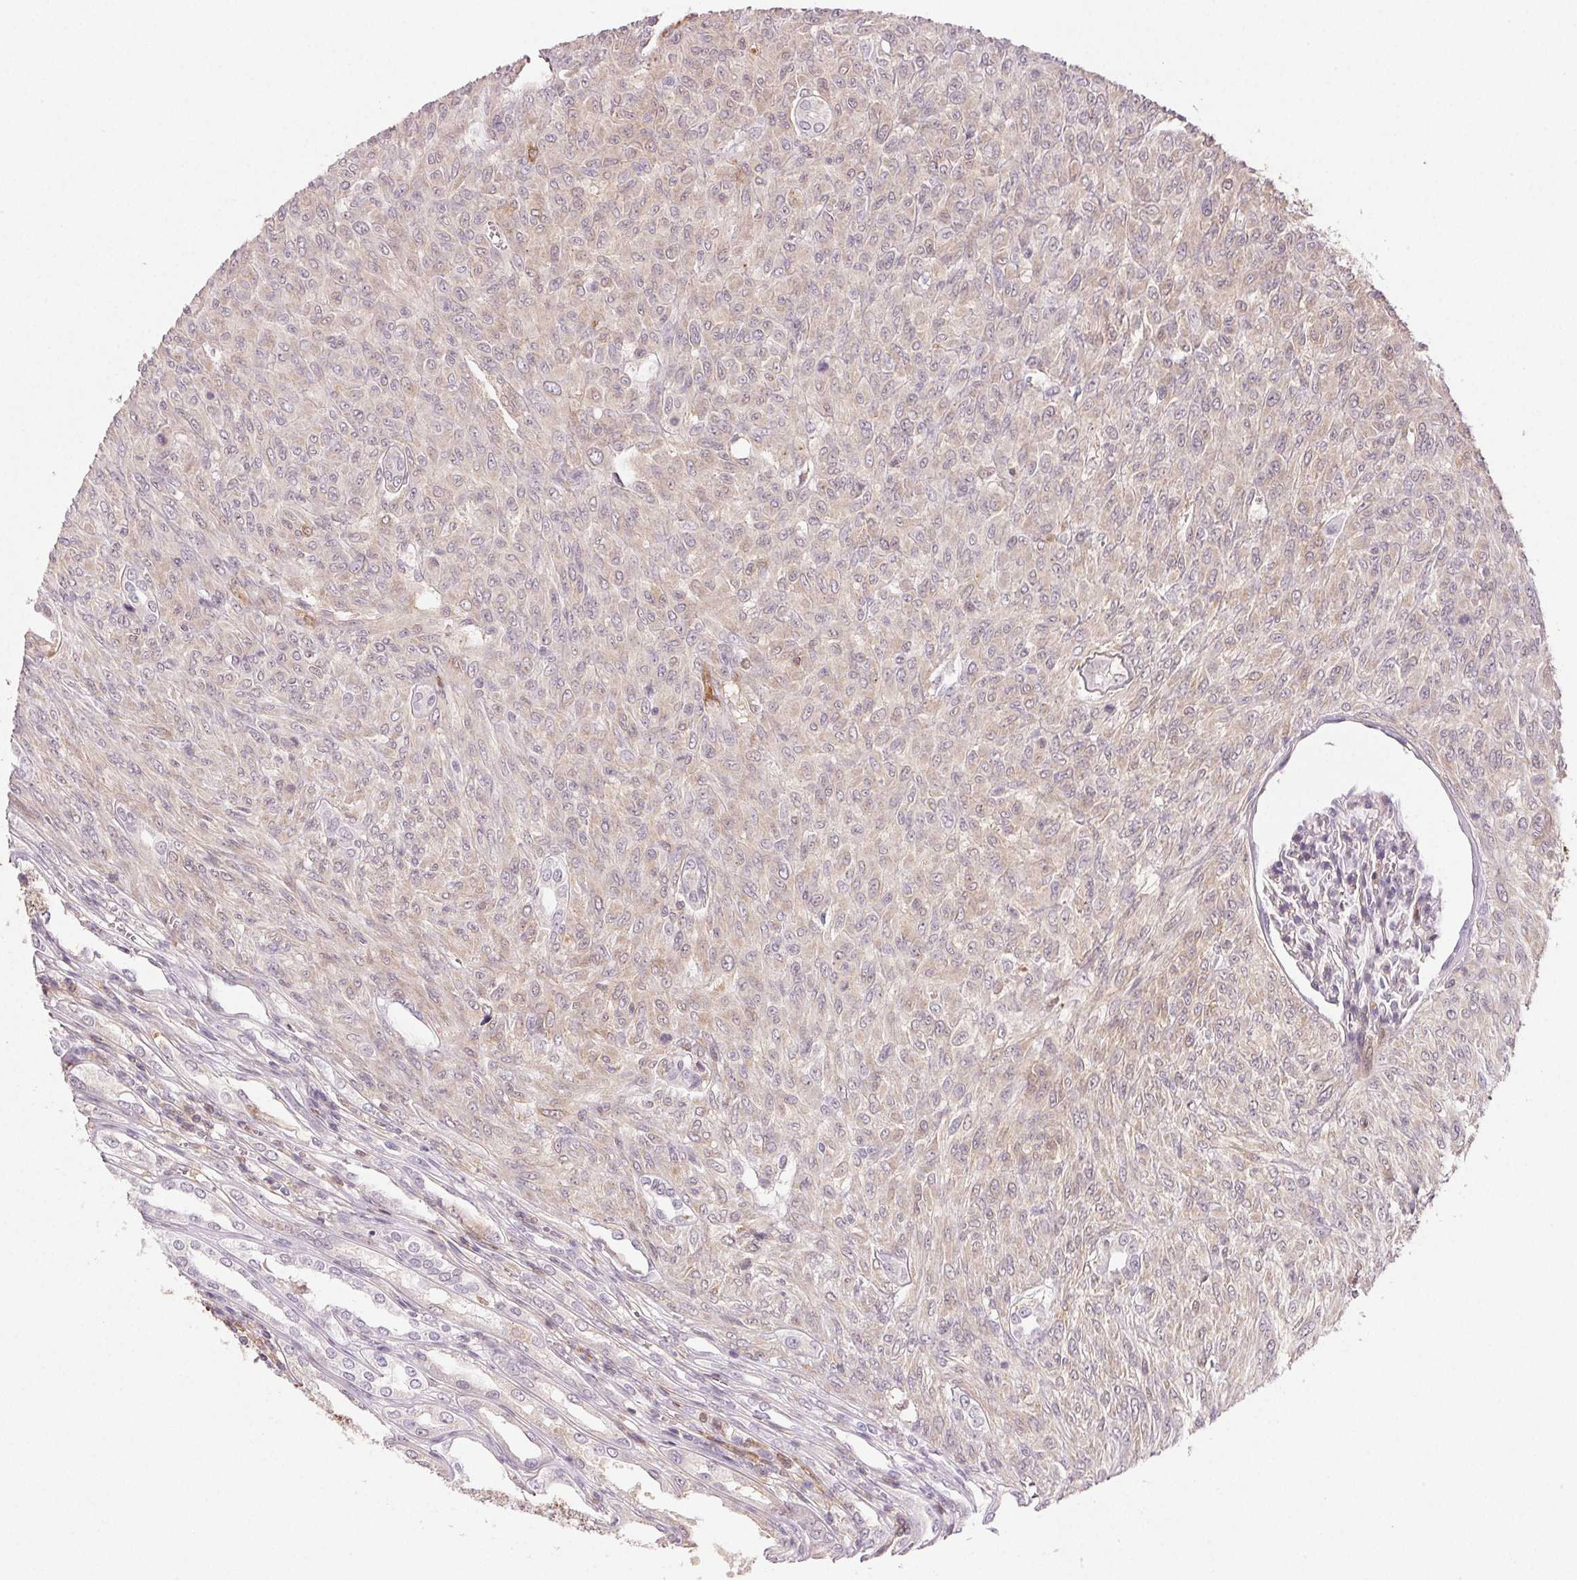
{"staining": {"intensity": "weak", "quantity": "<25%", "location": "cytoplasmic/membranous"}, "tissue": "renal cancer", "cell_type": "Tumor cells", "image_type": "cancer", "snomed": [{"axis": "morphology", "description": "Adenocarcinoma, NOS"}, {"axis": "topography", "description": "Kidney"}], "caption": "DAB immunohistochemical staining of adenocarcinoma (renal) exhibits no significant positivity in tumor cells.", "gene": "GBP1", "patient": {"sex": "male", "age": 58}}